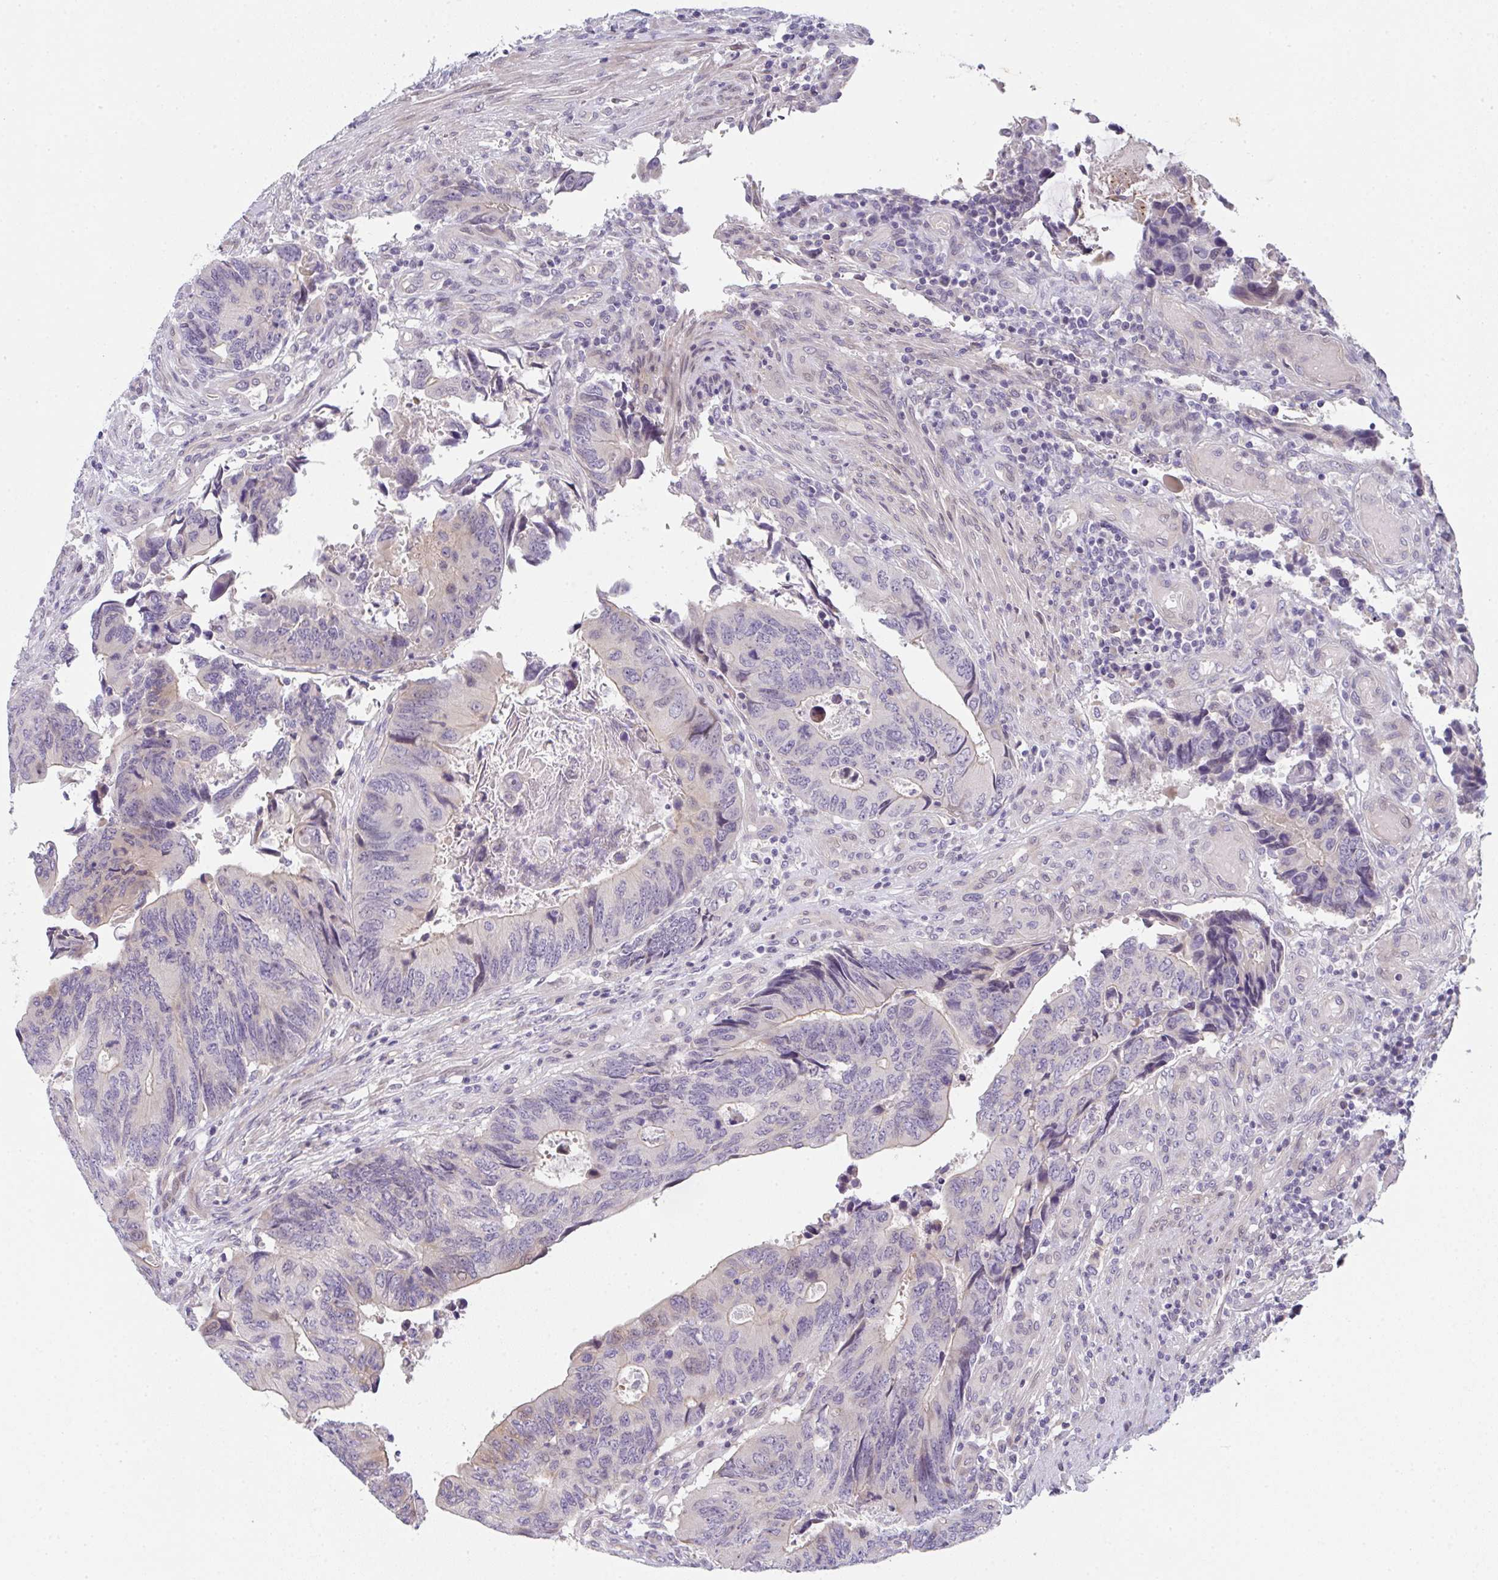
{"staining": {"intensity": "negative", "quantity": "none", "location": "none"}, "tissue": "colorectal cancer", "cell_type": "Tumor cells", "image_type": "cancer", "snomed": [{"axis": "morphology", "description": "Adenocarcinoma, NOS"}, {"axis": "topography", "description": "Colon"}], "caption": "Immunohistochemistry (IHC) of human adenocarcinoma (colorectal) reveals no staining in tumor cells. The staining was performed using DAB (3,3'-diaminobenzidine) to visualize the protein expression in brown, while the nuclei were stained in blue with hematoxylin (Magnification: 20x).", "gene": "TNFRSF10A", "patient": {"sex": "male", "age": 87}}